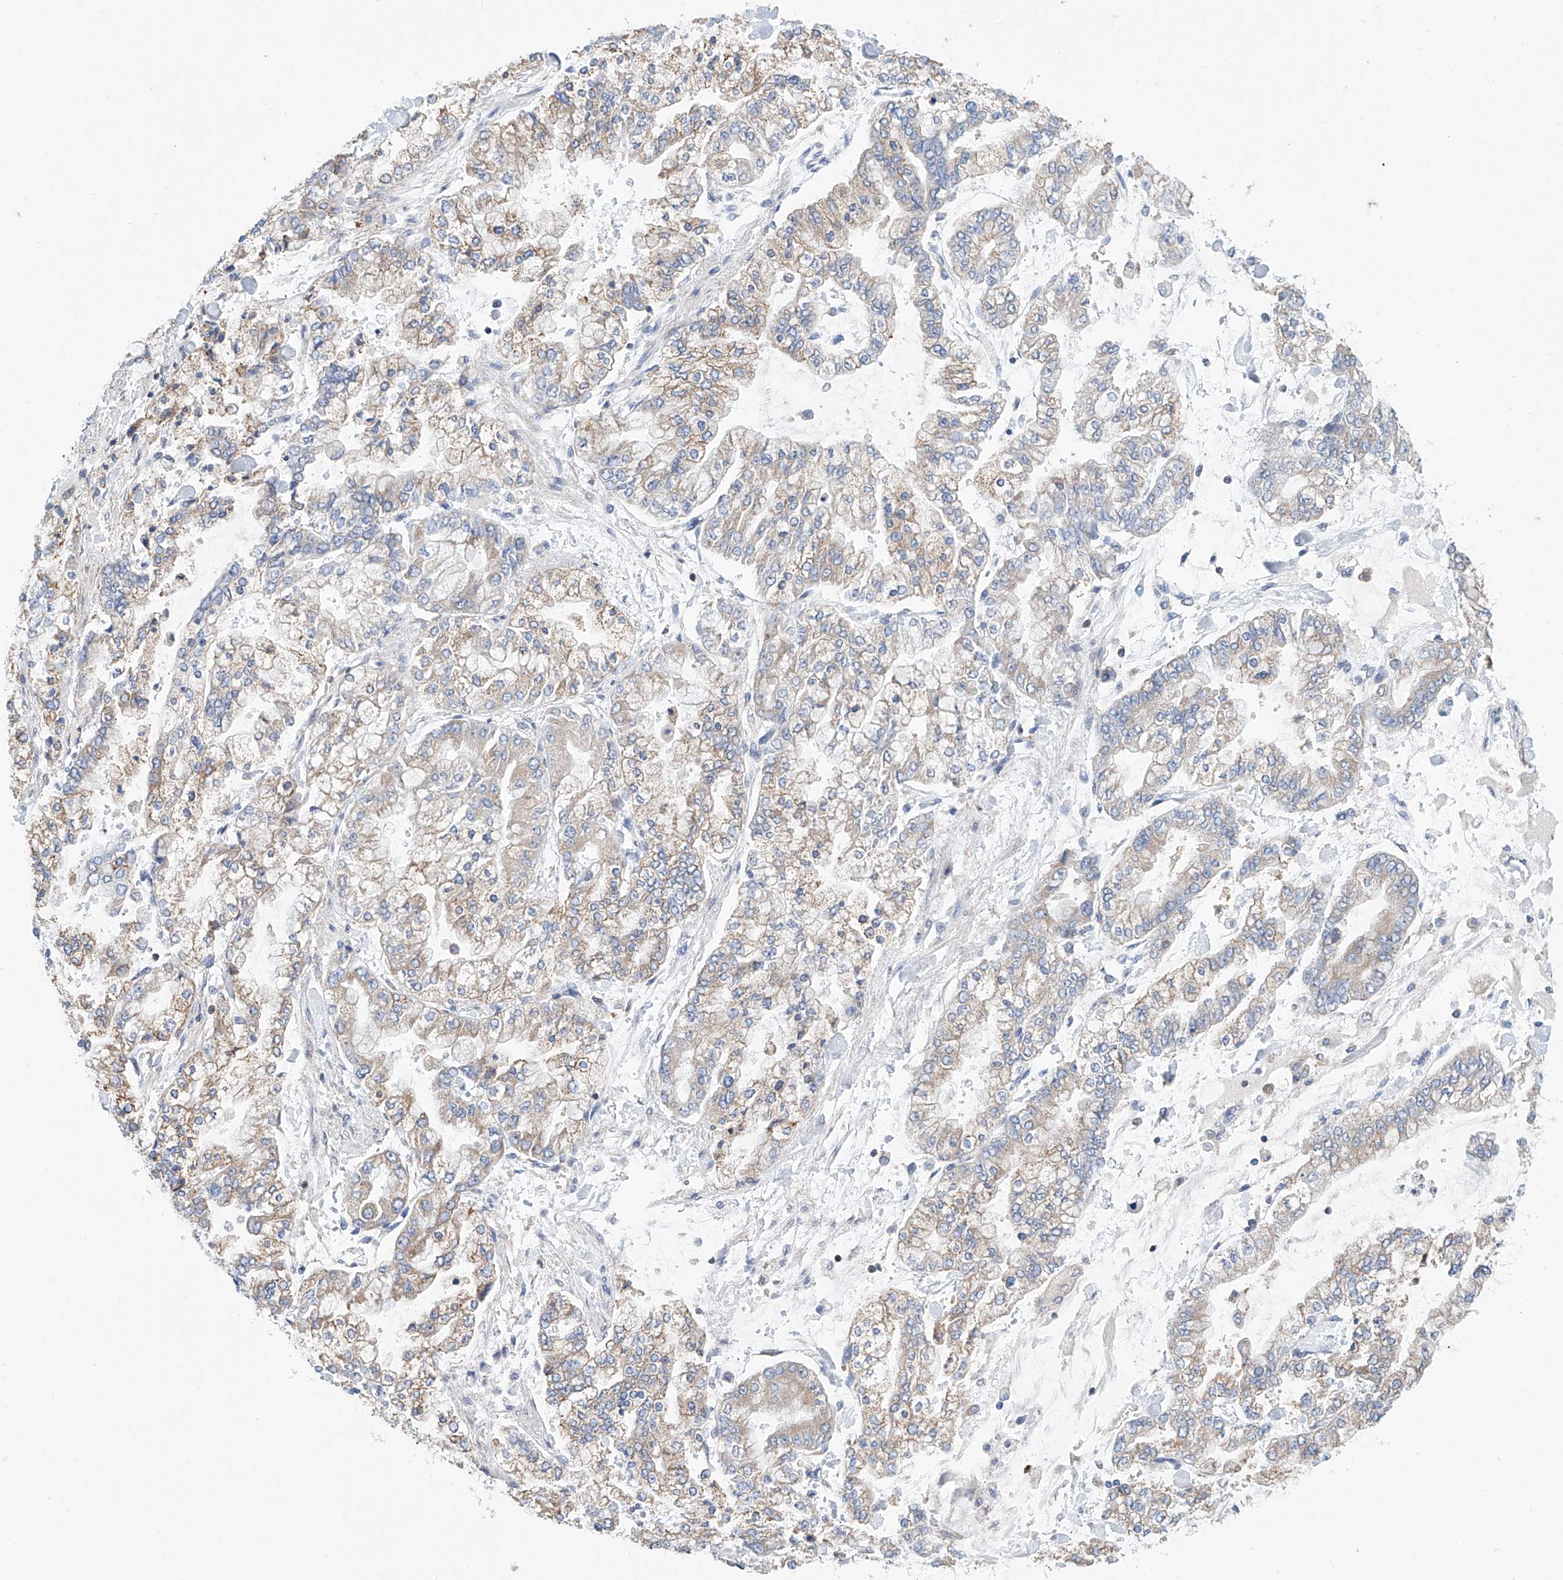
{"staining": {"intensity": "weak", "quantity": "<25%", "location": "cytoplasmic/membranous"}, "tissue": "stomach cancer", "cell_type": "Tumor cells", "image_type": "cancer", "snomed": [{"axis": "morphology", "description": "Normal tissue, NOS"}, {"axis": "morphology", "description": "Adenocarcinoma, NOS"}, {"axis": "topography", "description": "Stomach, upper"}, {"axis": "topography", "description": "Stomach"}], "caption": "DAB (3,3'-diaminobenzidine) immunohistochemical staining of human stomach adenocarcinoma demonstrates no significant expression in tumor cells.", "gene": "MAD2L1", "patient": {"sex": "male", "age": 76}}